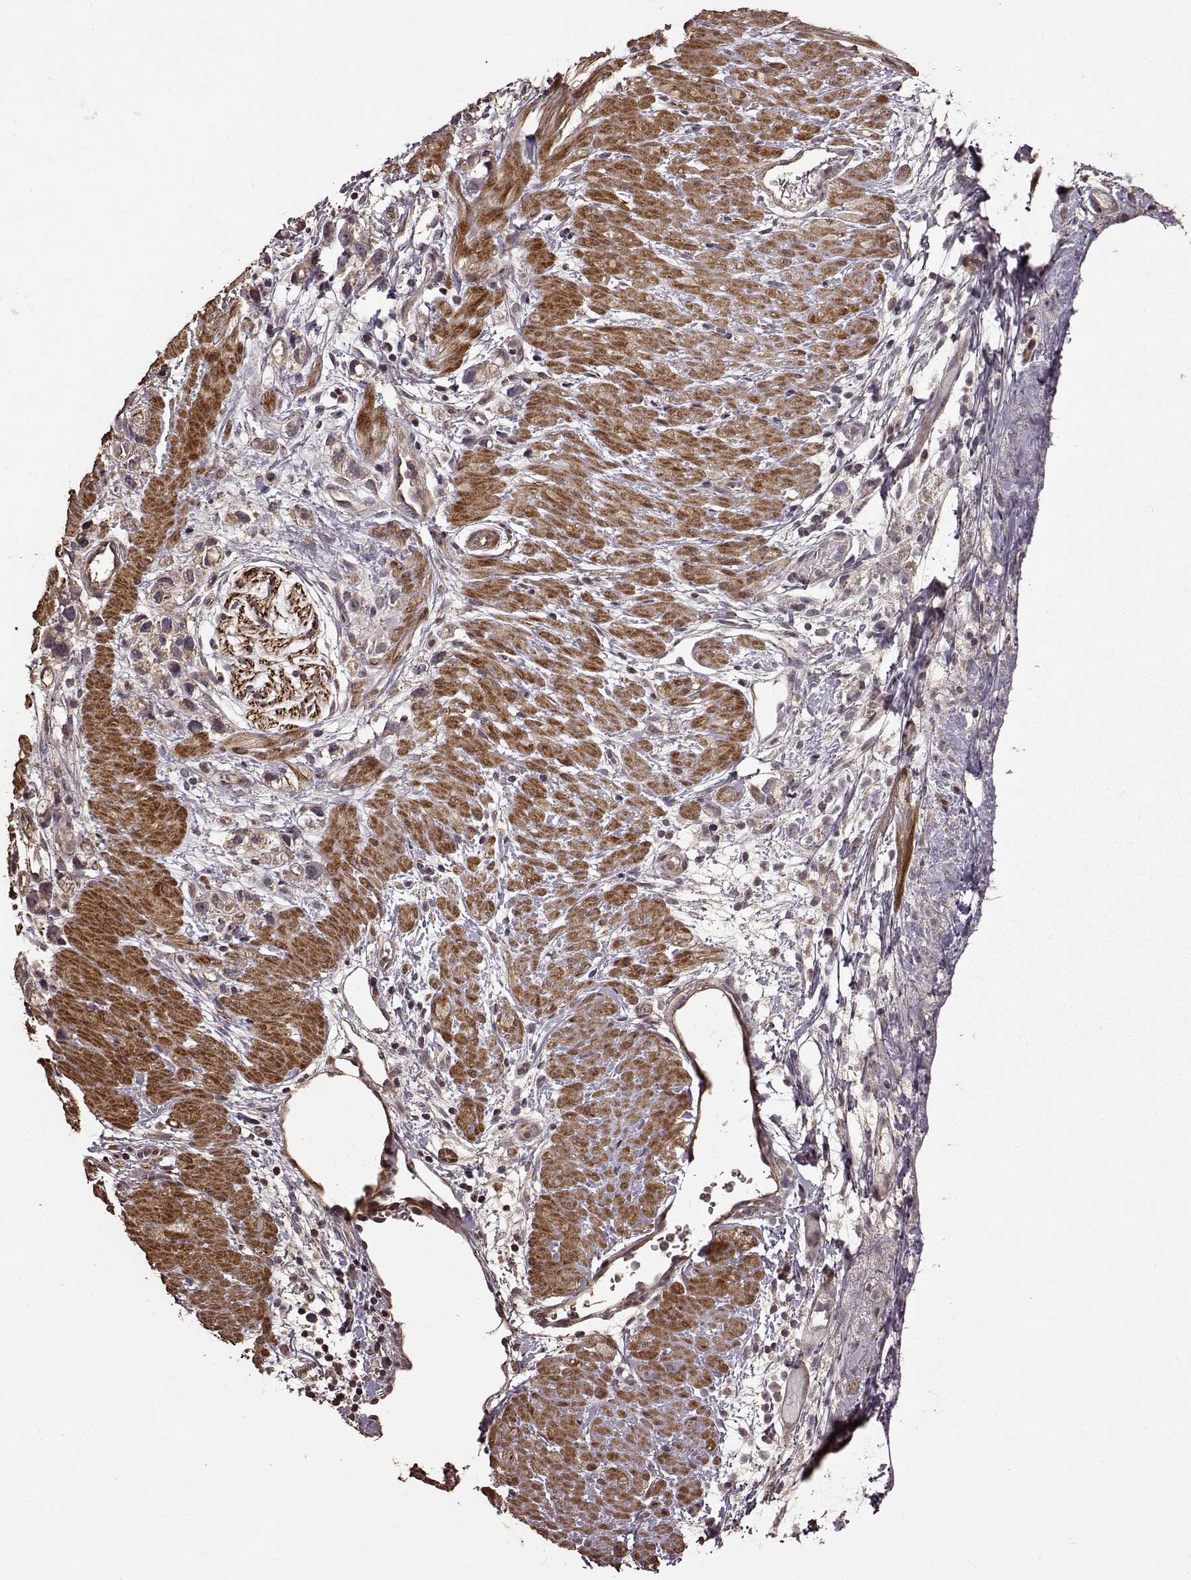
{"staining": {"intensity": "negative", "quantity": "none", "location": "none"}, "tissue": "stomach cancer", "cell_type": "Tumor cells", "image_type": "cancer", "snomed": [{"axis": "morphology", "description": "Adenocarcinoma, NOS"}, {"axis": "topography", "description": "Stomach"}], "caption": "Adenocarcinoma (stomach) was stained to show a protein in brown. There is no significant expression in tumor cells.", "gene": "FBXW11", "patient": {"sex": "female", "age": 59}}